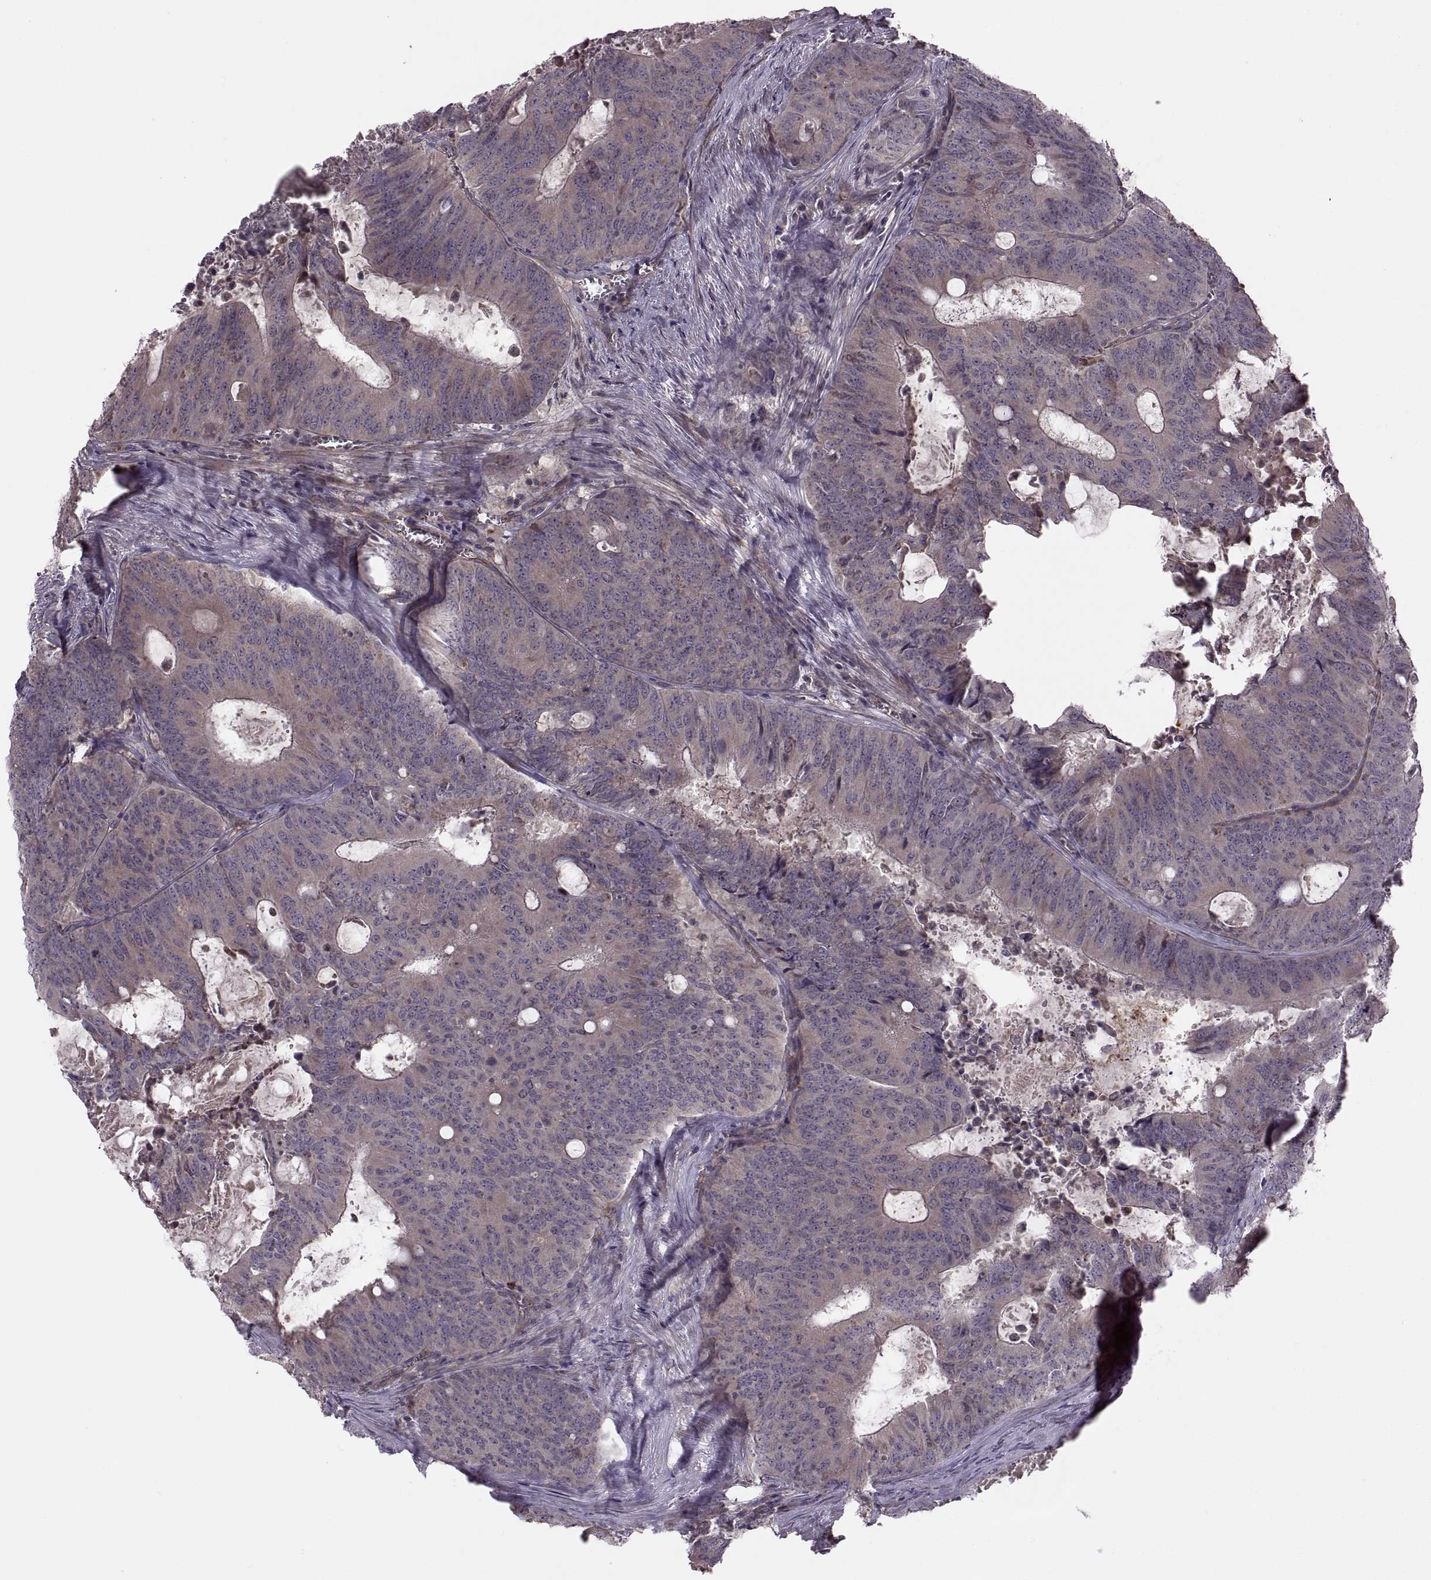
{"staining": {"intensity": "weak", "quantity": ">75%", "location": "cytoplasmic/membranous"}, "tissue": "colorectal cancer", "cell_type": "Tumor cells", "image_type": "cancer", "snomed": [{"axis": "morphology", "description": "Adenocarcinoma, NOS"}, {"axis": "topography", "description": "Colon"}], "caption": "Colorectal cancer (adenocarcinoma) stained with a brown dye shows weak cytoplasmic/membranous positive staining in about >75% of tumor cells.", "gene": "PIERCE1", "patient": {"sex": "male", "age": 67}}